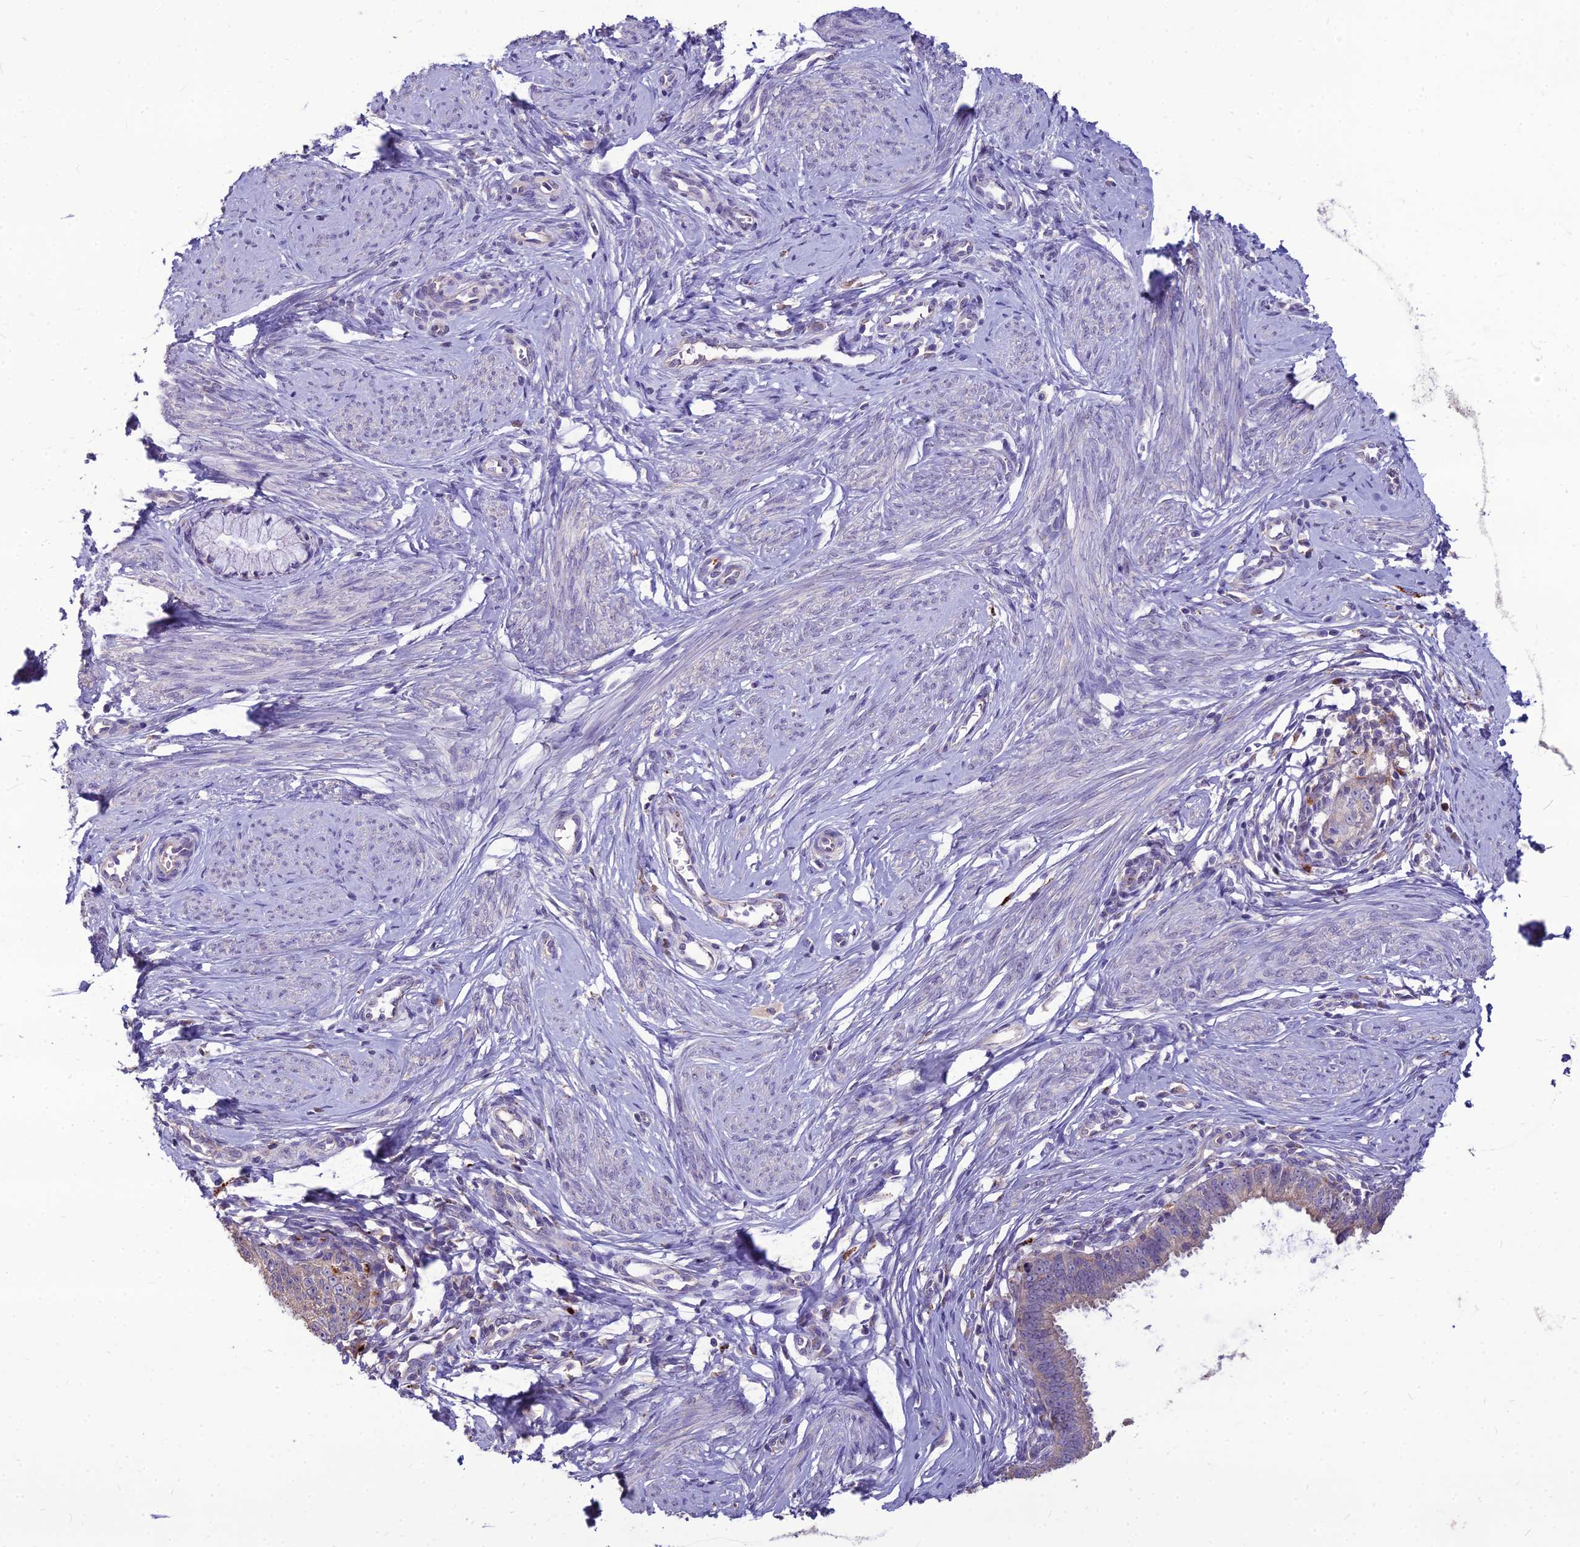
{"staining": {"intensity": "negative", "quantity": "none", "location": "none"}, "tissue": "cervical cancer", "cell_type": "Tumor cells", "image_type": "cancer", "snomed": [{"axis": "morphology", "description": "Adenocarcinoma, NOS"}, {"axis": "topography", "description": "Cervix"}], "caption": "Image shows no protein staining in tumor cells of cervical cancer tissue. (DAB IHC, high magnification).", "gene": "PCED1B", "patient": {"sex": "female", "age": 36}}